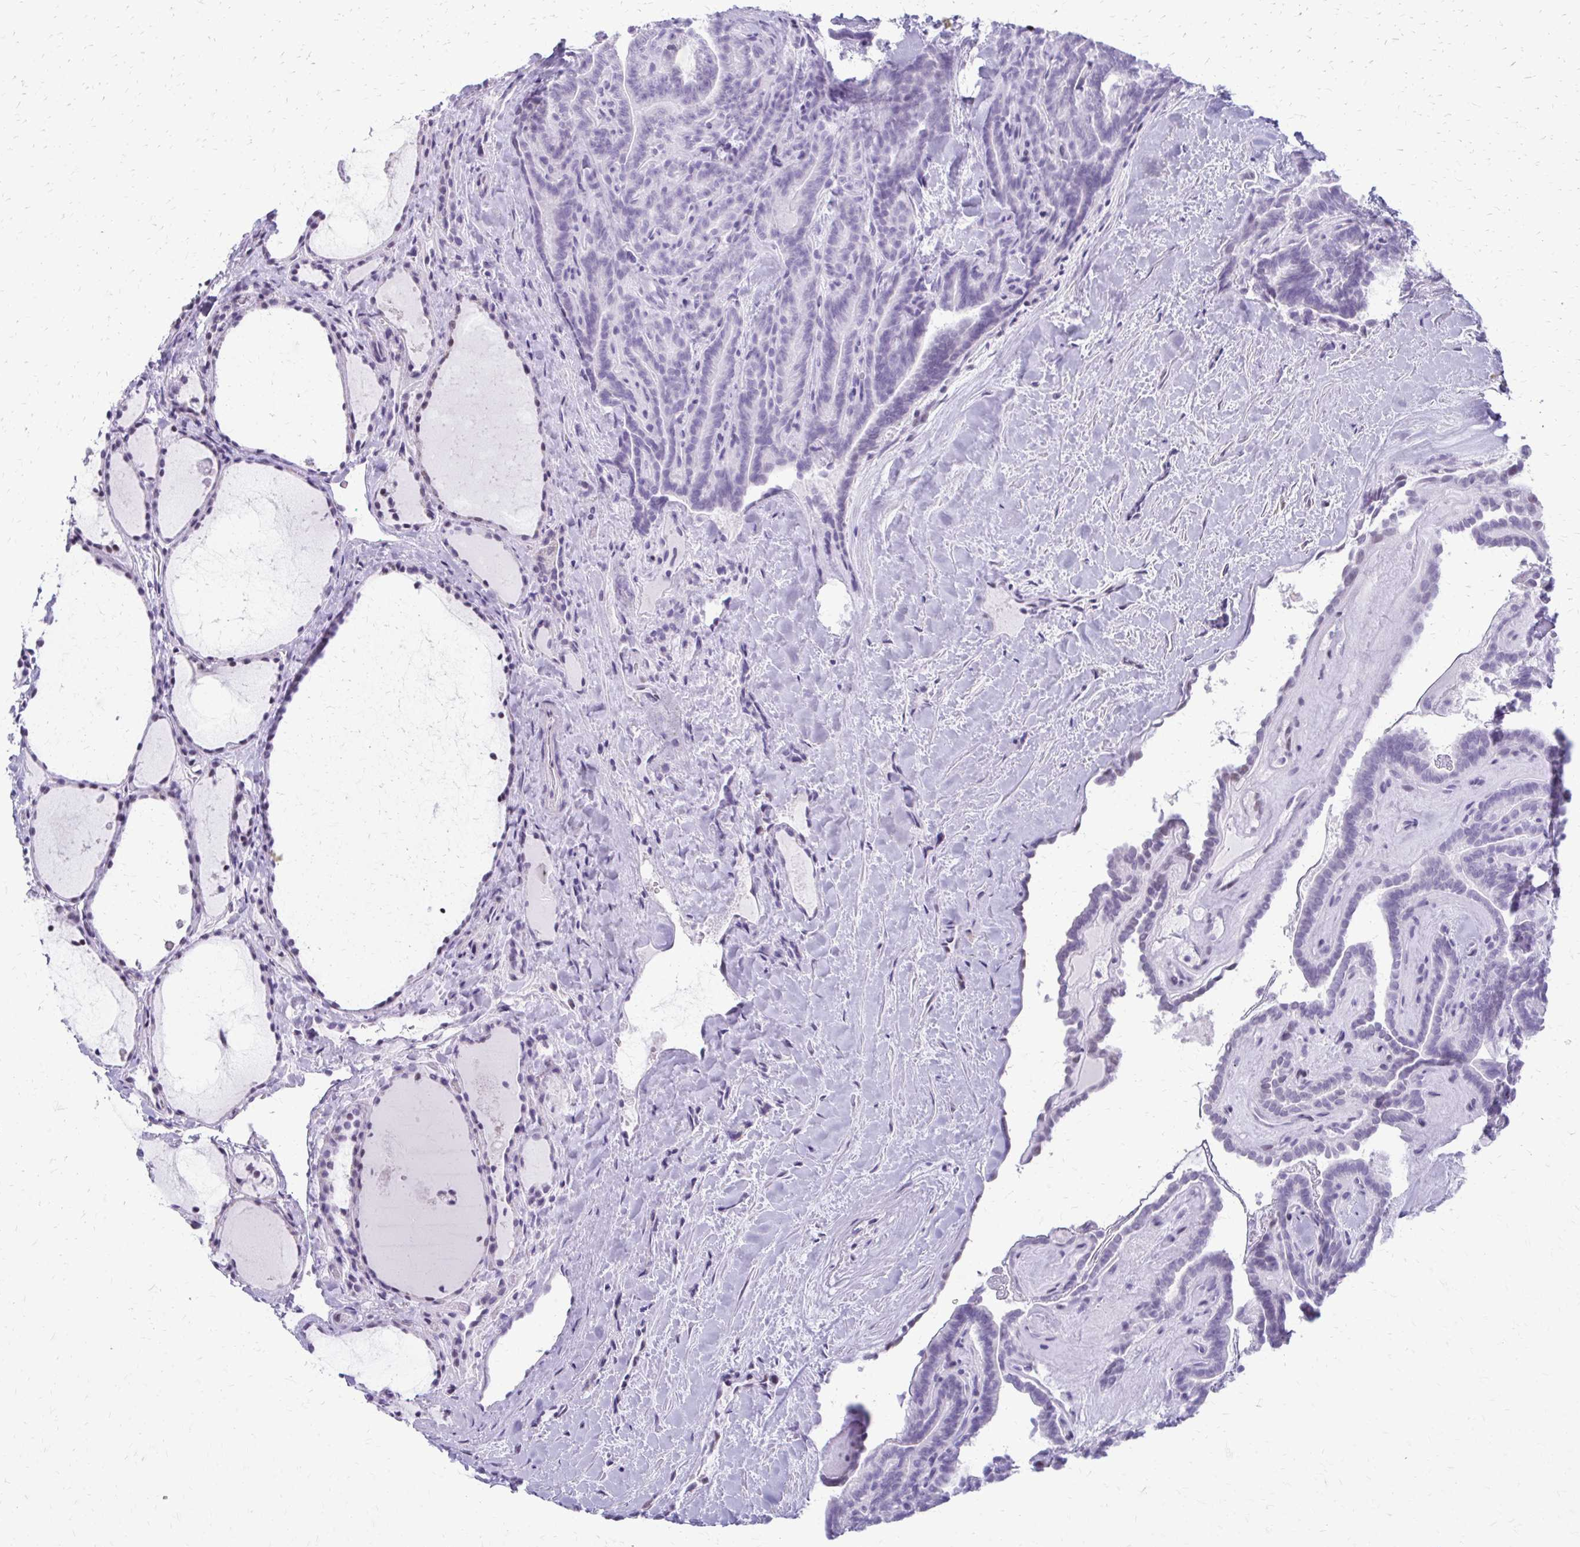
{"staining": {"intensity": "negative", "quantity": "none", "location": "none"}, "tissue": "thyroid cancer", "cell_type": "Tumor cells", "image_type": "cancer", "snomed": [{"axis": "morphology", "description": "Papillary adenocarcinoma, NOS"}, {"axis": "topography", "description": "Thyroid gland"}], "caption": "There is no significant positivity in tumor cells of thyroid papillary adenocarcinoma.", "gene": "SS18", "patient": {"sex": "female", "age": 21}}